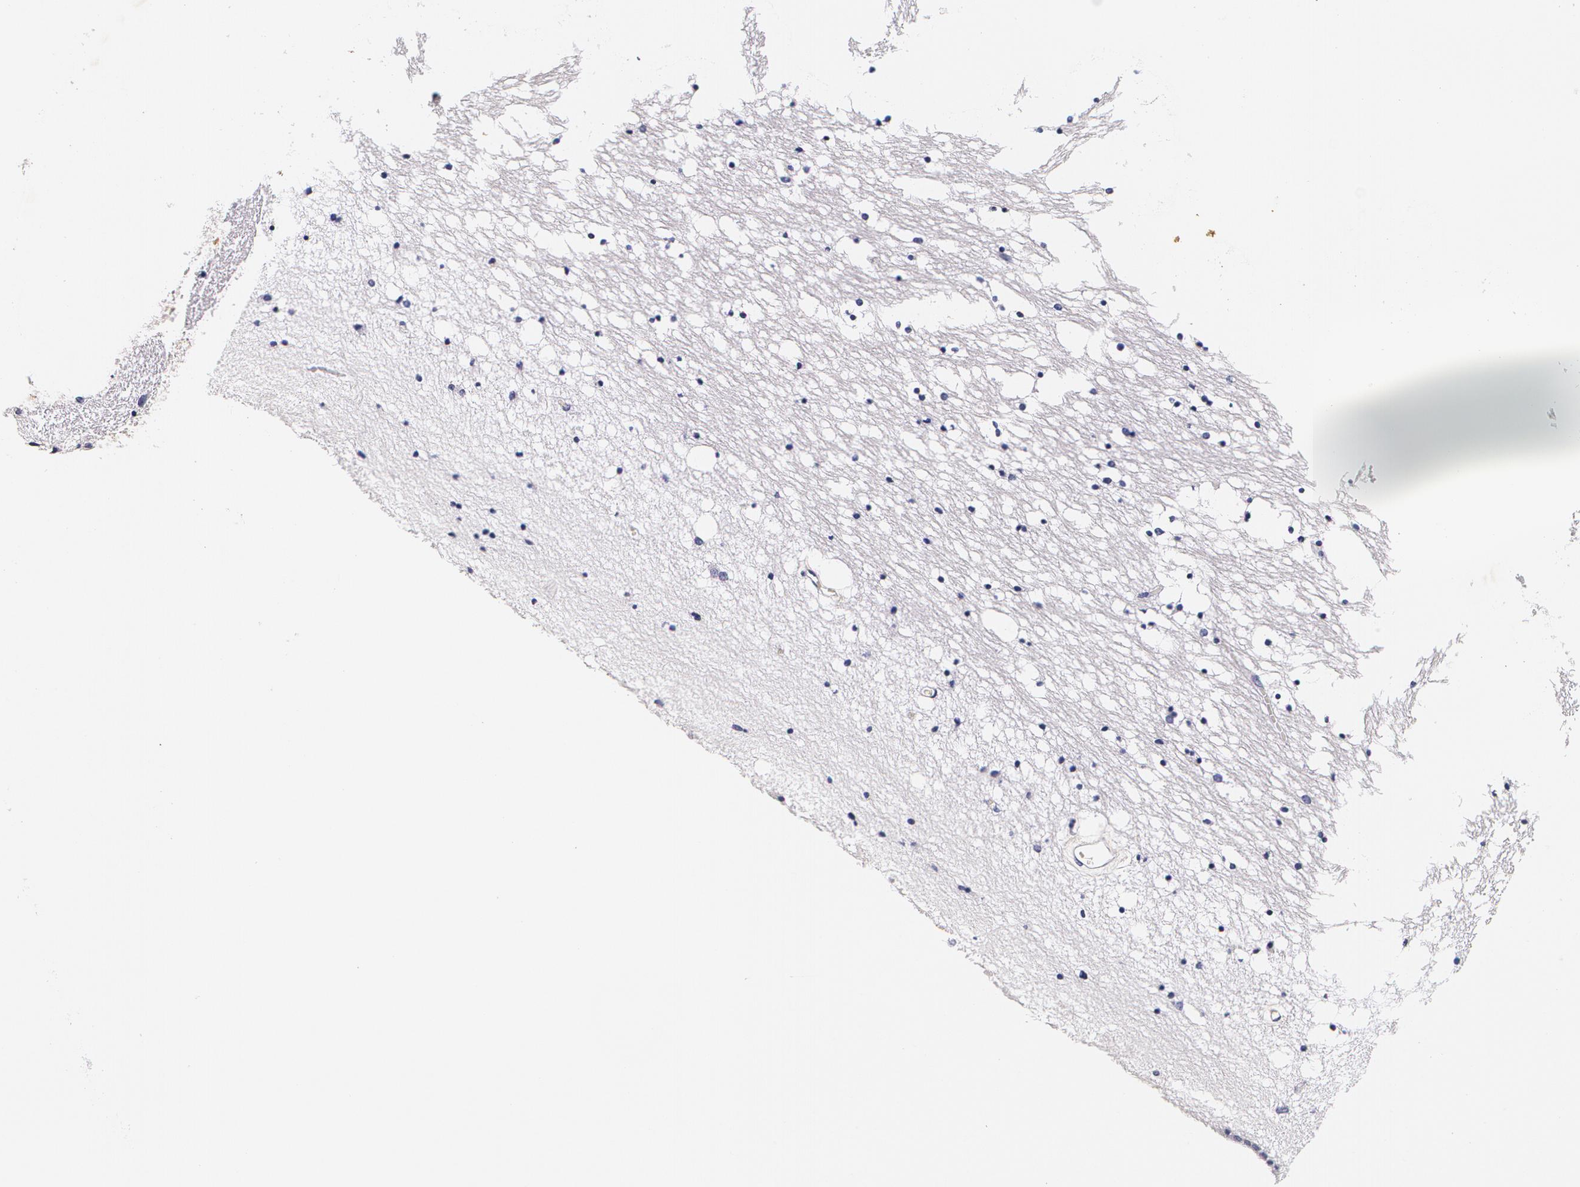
{"staining": {"intensity": "negative", "quantity": "none", "location": "none"}, "tissue": "caudate", "cell_type": "Glial cells", "image_type": "normal", "snomed": [{"axis": "morphology", "description": "Normal tissue, NOS"}, {"axis": "topography", "description": "Lateral ventricle wall"}], "caption": "High power microscopy histopathology image of an immunohistochemistry (IHC) photomicrograph of unremarkable caudate, revealing no significant expression in glial cells. The staining is performed using DAB (3,3'-diaminobenzidine) brown chromogen with nuclei counter-stained in using hematoxylin.", "gene": "TTR", "patient": {"sex": "male", "age": 45}}